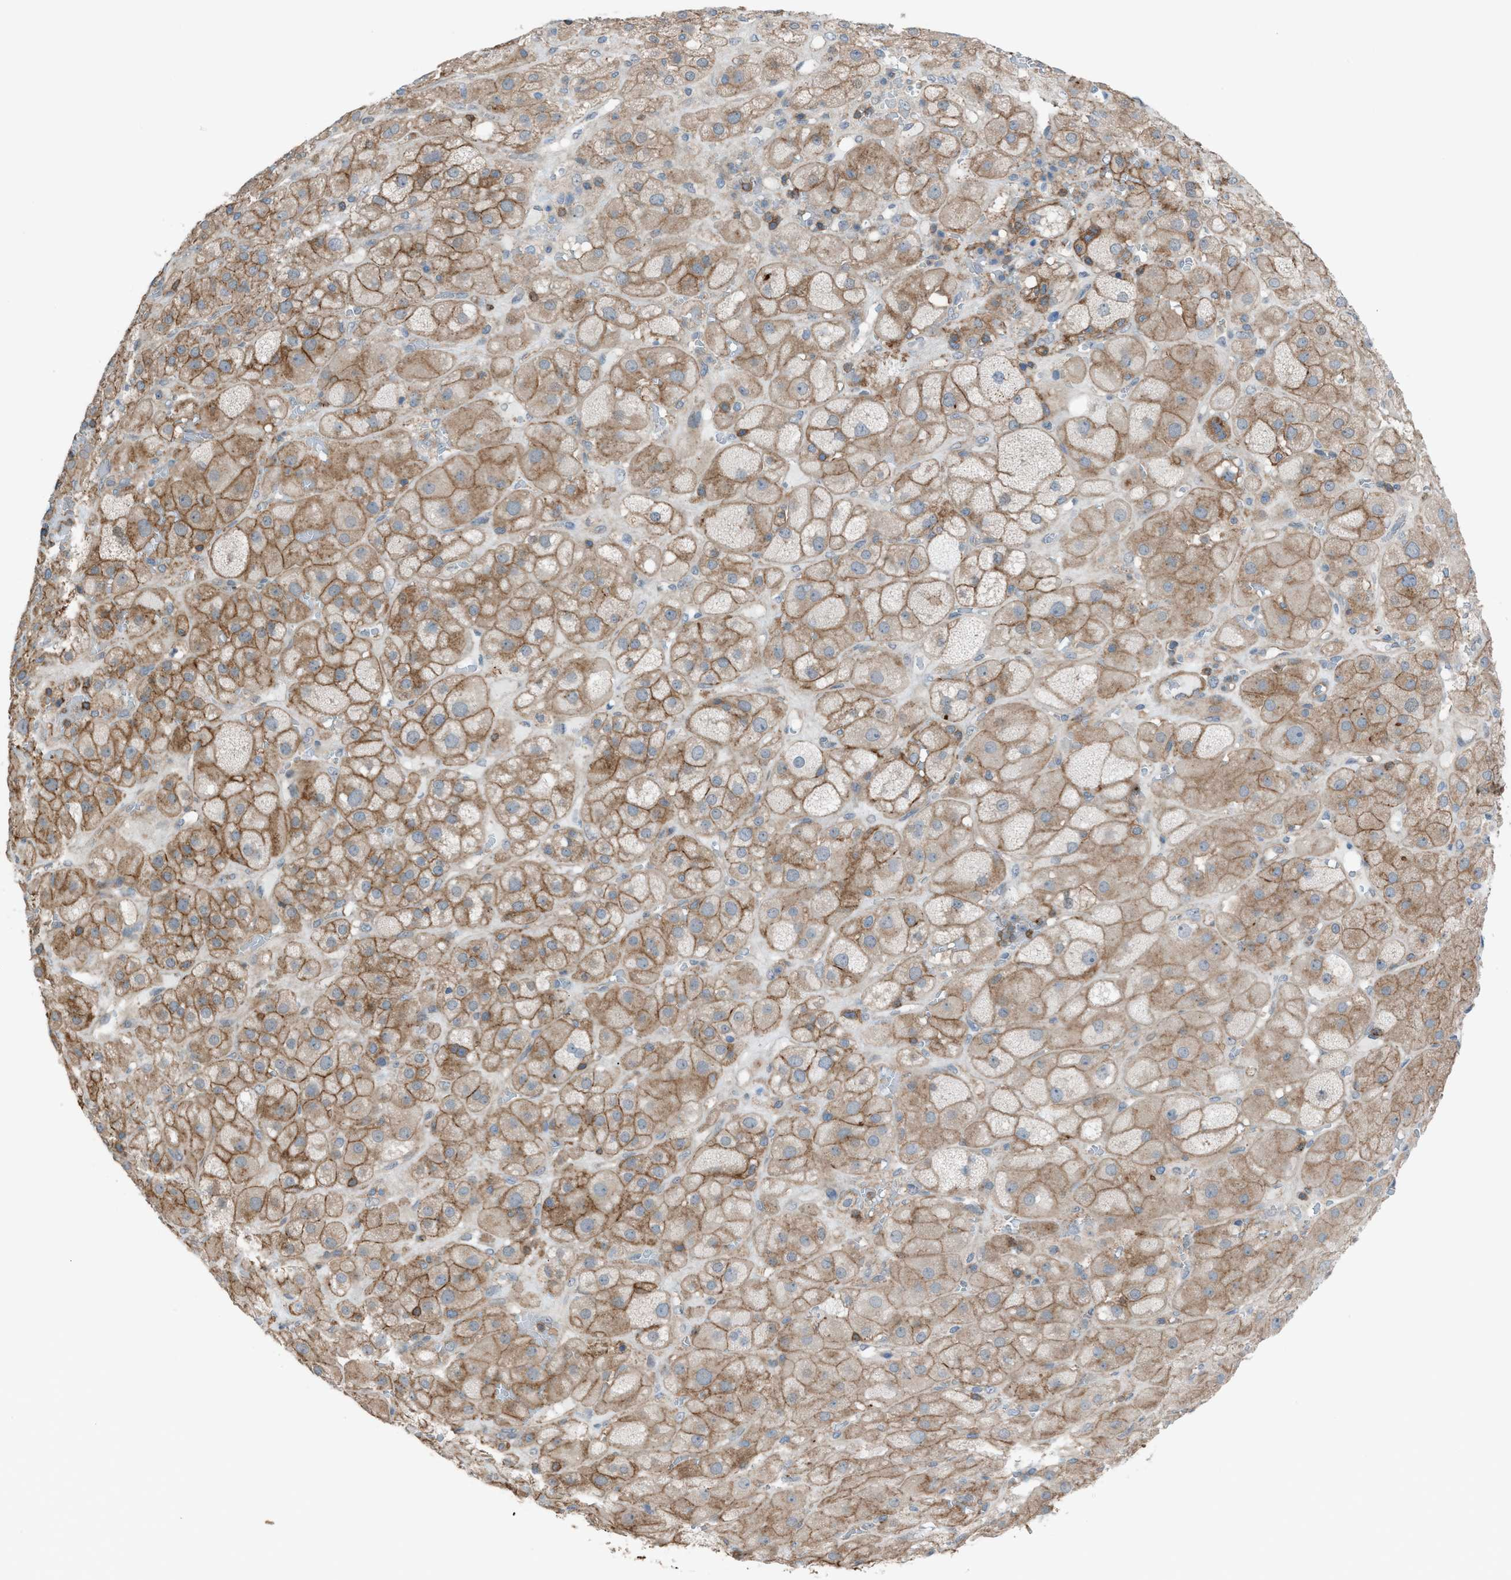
{"staining": {"intensity": "moderate", "quantity": ">75%", "location": "cytoplasmic/membranous"}, "tissue": "adrenal gland", "cell_type": "Glandular cells", "image_type": "normal", "snomed": [{"axis": "morphology", "description": "Normal tissue, NOS"}, {"axis": "topography", "description": "Adrenal gland"}], "caption": "Glandular cells reveal medium levels of moderate cytoplasmic/membranous positivity in approximately >75% of cells in unremarkable human adrenal gland. (DAB (3,3'-diaminobenzidine) = brown stain, brightfield microscopy at high magnification).", "gene": "DYRK1A", "patient": {"sex": "female", "age": 47}}